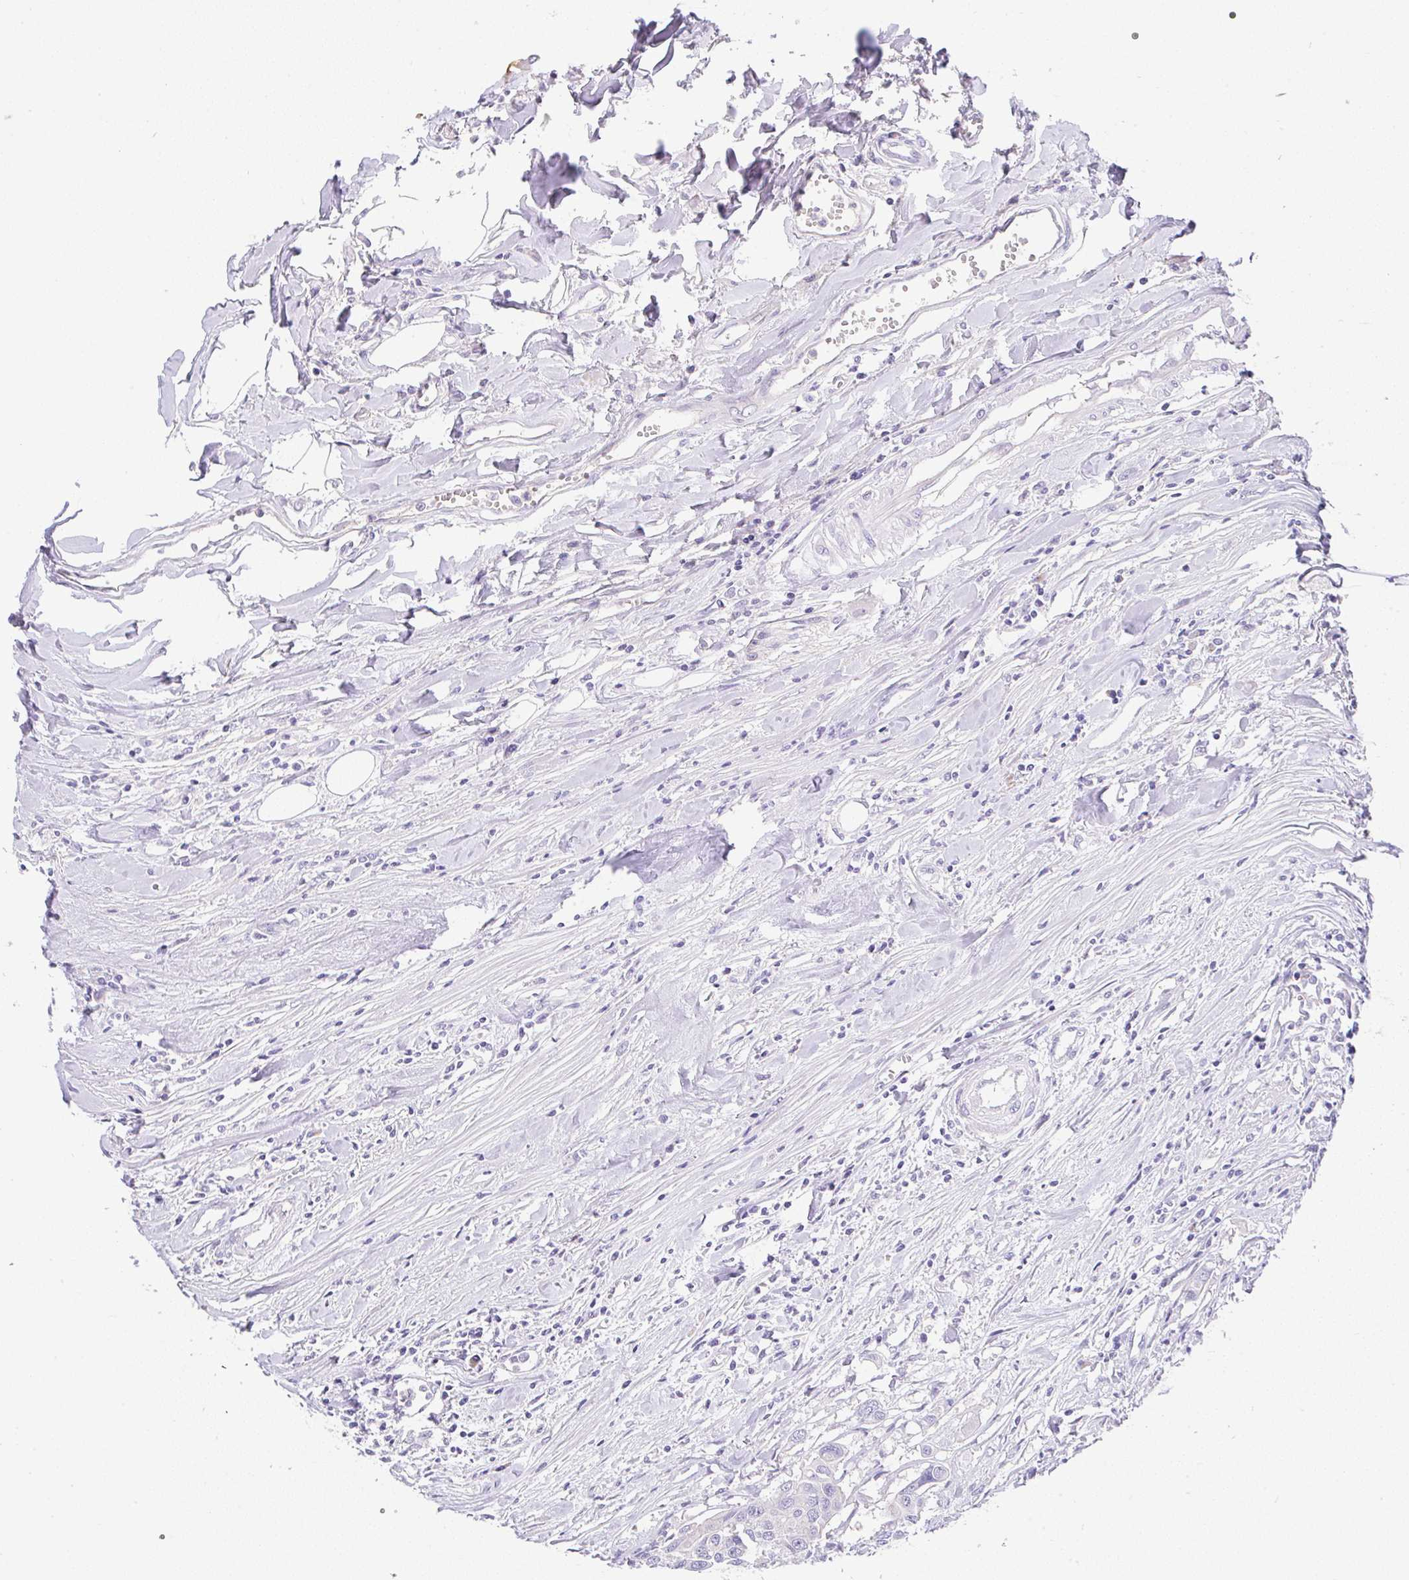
{"staining": {"intensity": "negative", "quantity": "none", "location": "none"}, "tissue": "colorectal cancer", "cell_type": "Tumor cells", "image_type": "cancer", "snomed": [{"axis": "morphology", "description": "Adenocarcinoma, NOS"}, {"axis": "topography", "description": "Colon"}], "caption": "The immunohistochemistry photomicrograph has no significant positivity in tumor cells of colorectal adenocarcinoma tissue.", "gene": "SERPINE3", "patient": {"sex": "male", "age": 77}}